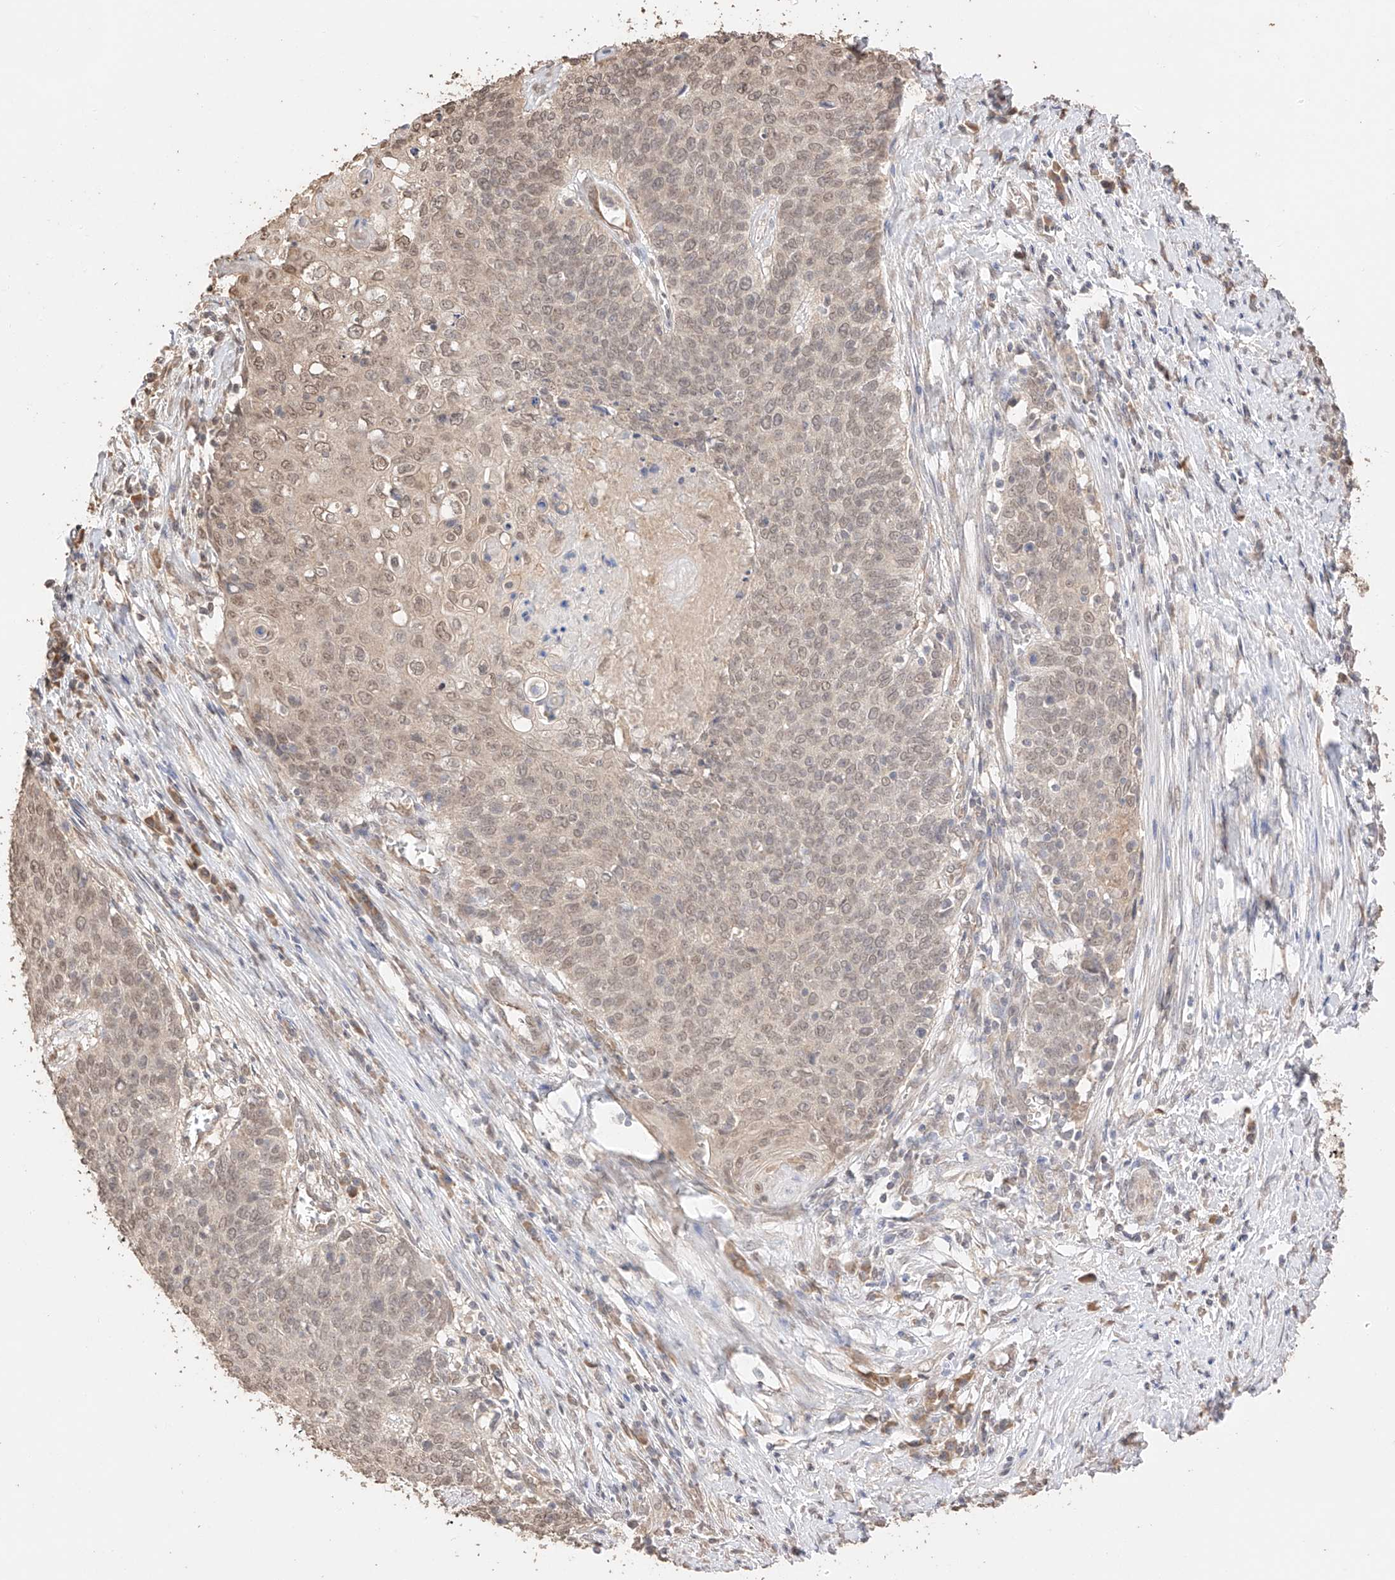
{"staining": {"intensity": "moderate", "quantity": ">75%", "location": "cytoplasmic/membranous,nuclear"}, "tissue": "cervical cancer", "cell_type": "Tumor cells", "image_type": "cancer", "snomed": [{"axis": "morphology", "description": "Squamous cell carcinoma, NOS"}, {"axis": "topography", "description": "Cervix"}], "caption": "A brown stain labels moderate cytoplasmic/membranous and nuclear expression of a protein in human squamous cell carcinoma (cervical) tumor cells.", "gene": "IL22RA2", "patient": {"sex": "female", "age": 39}}